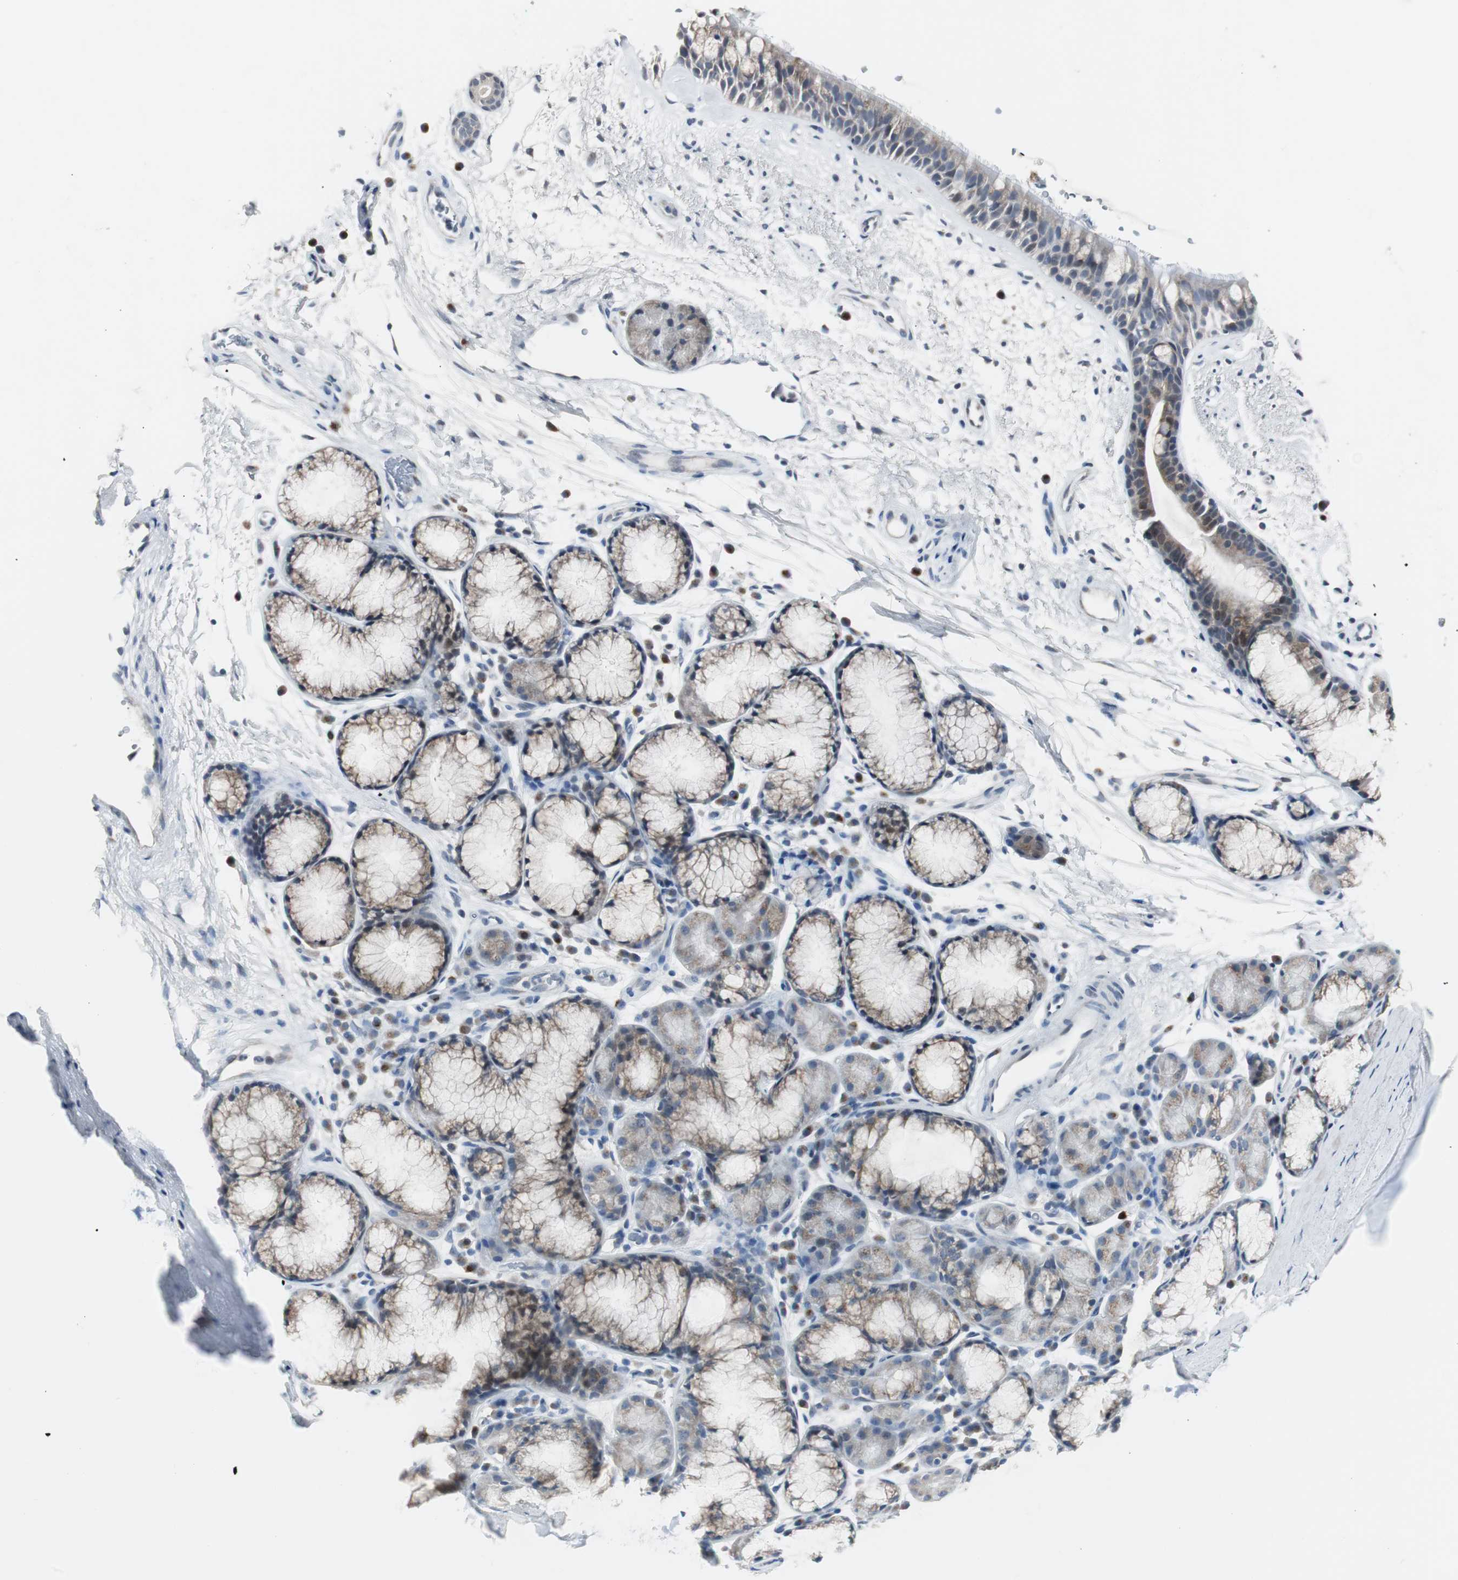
{"staining": {"intensity": "weak", "quantity": ">75%", "location": "cytoplasmic/membranous"}, "tissue": "bronchus", "cell_type": "Respiratory epithelial cells", "image_type": "normal", "snomed": [{"axis": "morphology", "description": "Normal tissue, NOS"}, {"axis": "topography", "description": "Bronchus"}], "caption": "Immunohistochemical staining of unremarkable human bronchus exhibits >75% levels of weak cytoplasmic/membranous protein staining in approximately >75% of respiratory epithelial cells. The staining was performed using DAB to visualize the protein expression in brown, while the nuclei were stained in blue with hematoxylin (Magnification: 20x).", "gene": "SOX30", "patient": {"sex": "female", "age": 54}}